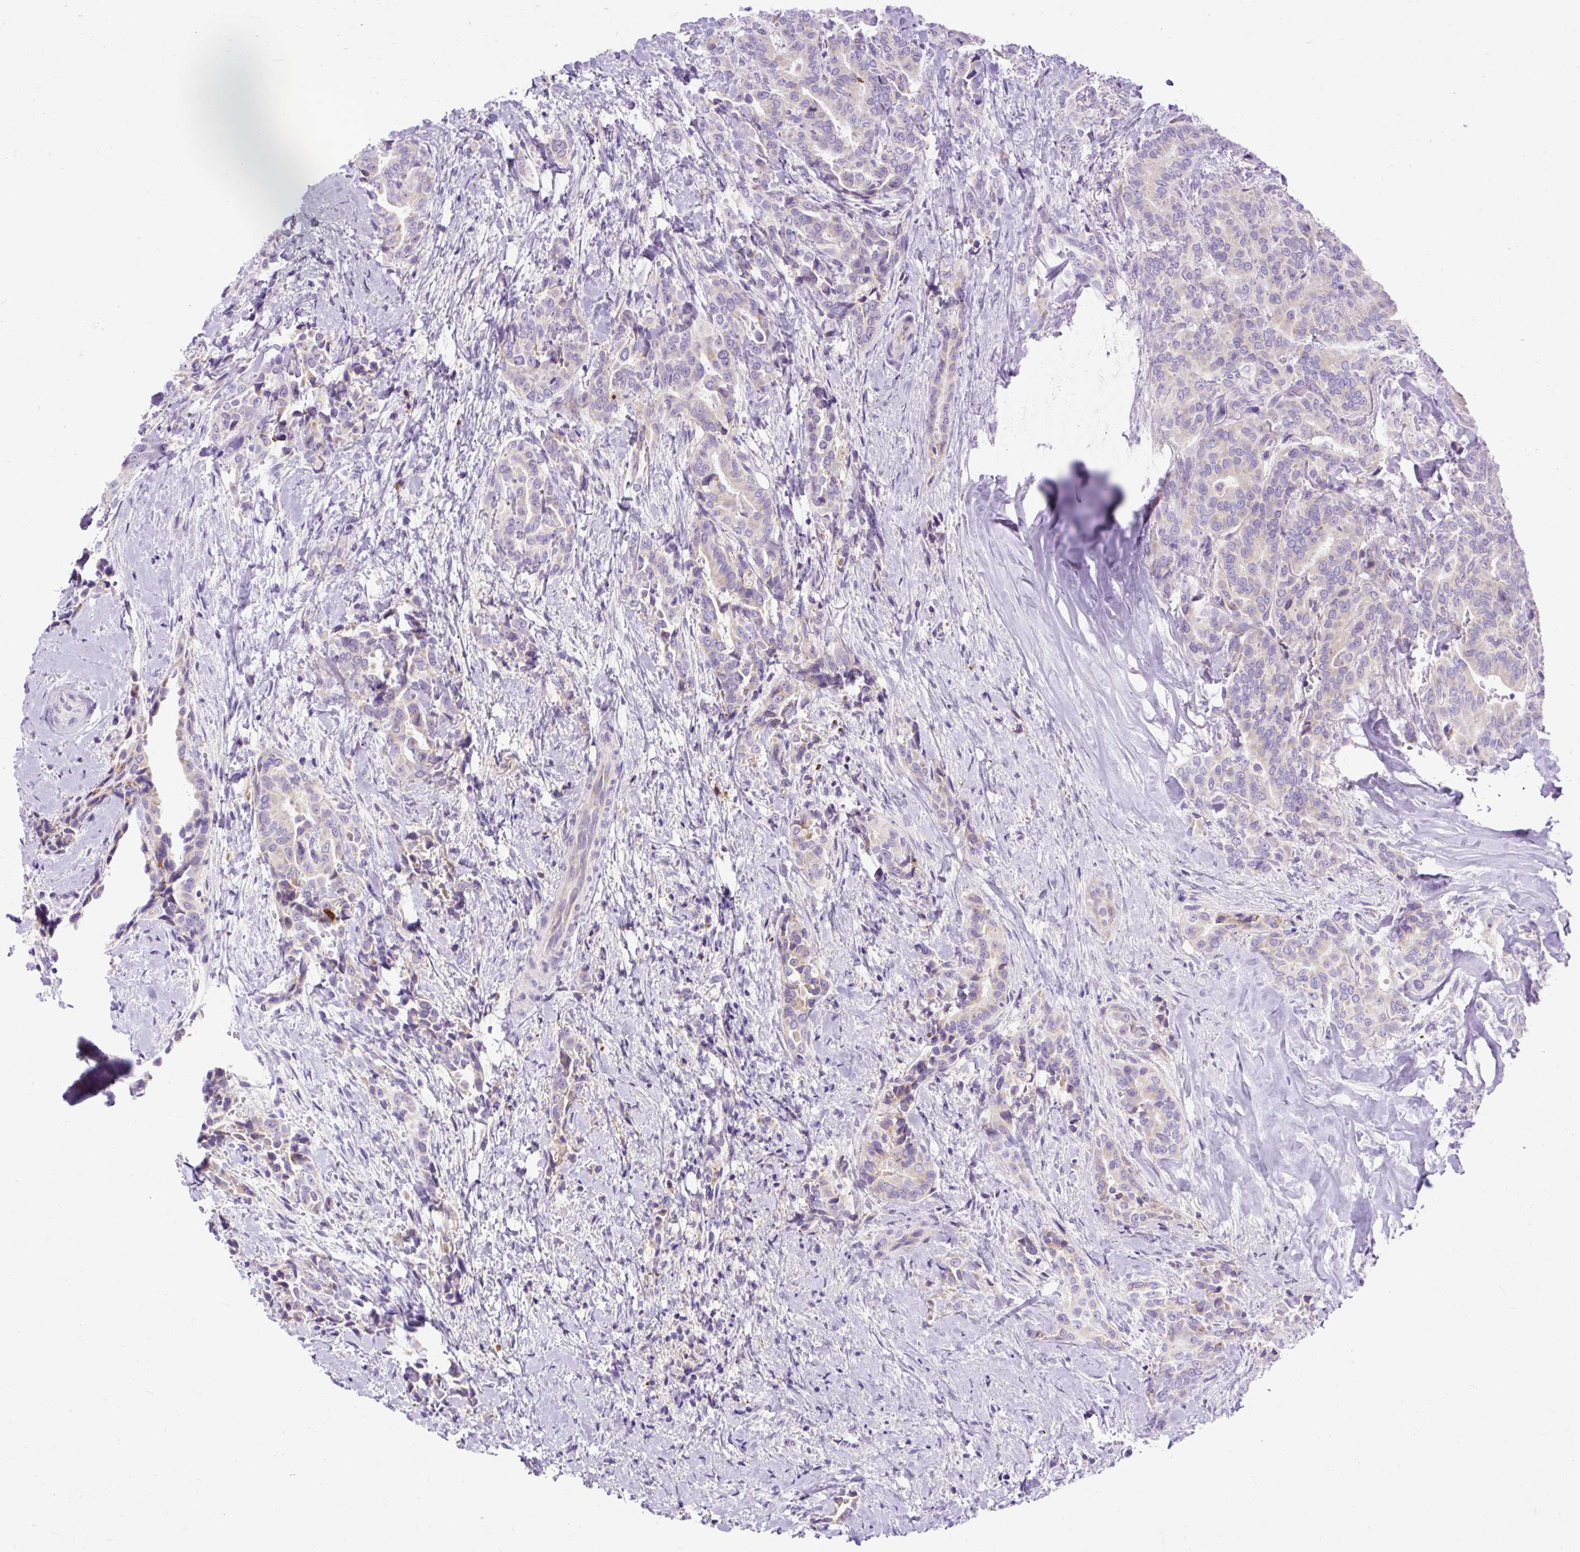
{"staining": {"intensity": "weak", "quantity": "25%-75%", "location": "cytoplasmic/membranous"}, "tissue": "thyroid cancer", "cell_type": "Tumor cells", "image_type": "cancer", "snomed": [{"axis": "morphology", "description": "Papillary adenocarcinoma, NOS"}, {"axis": "topography", "description": "Thyroid gland"}], "caption": "DAB immunohistochemical staining of papillary adenocarcinoma (thyroid) exhibits weak cytoplasmic/membranous protein staining in about 25%-75% of tumor cells.", "gene": "SYBU", "patient": {"sex": "male", "age": 61}}